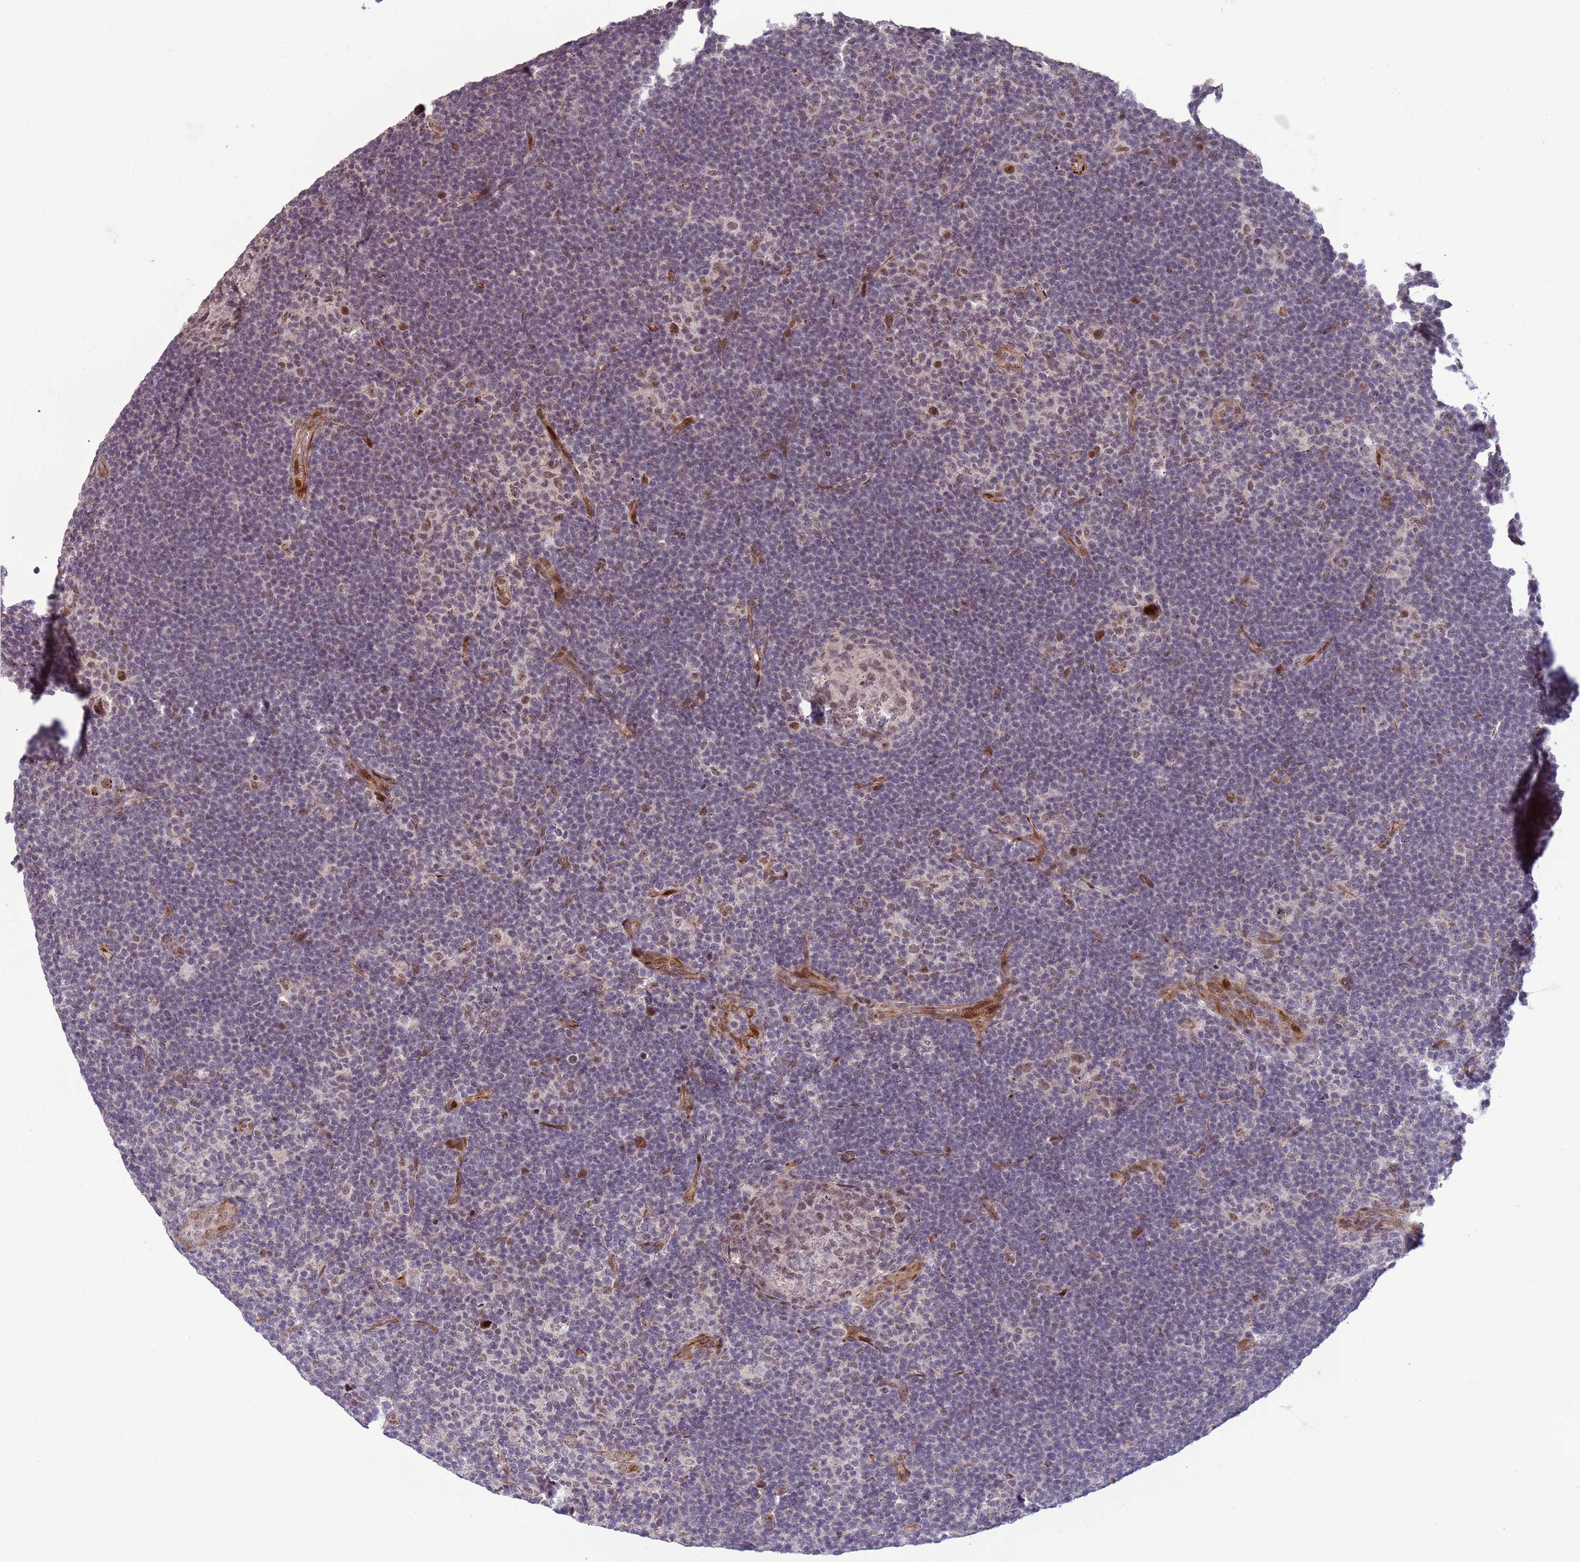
{"staining": {"intensity": "weak", "quantity": "25%-75%", "location": "nuclear"}, "tissue": "lymphoma", "cell_type": "Tumor cells", "image_type": "cancer", "snomed": [{"axis": "morphology", "description": "Hodgkin's disease, NOS"}, {"axis": "topography", "description": "Lymph node"}], "caption": "IHC of human lymphoma demonstrates low levels of weak nuclear positivity in approximately 25%-75% of tumor cells. Immunohistochemistry stains the protein of interest in brown and the nuclei are stained blue.", "gene": "SHC3", "patient": {"sex": "female", "age": 57}}